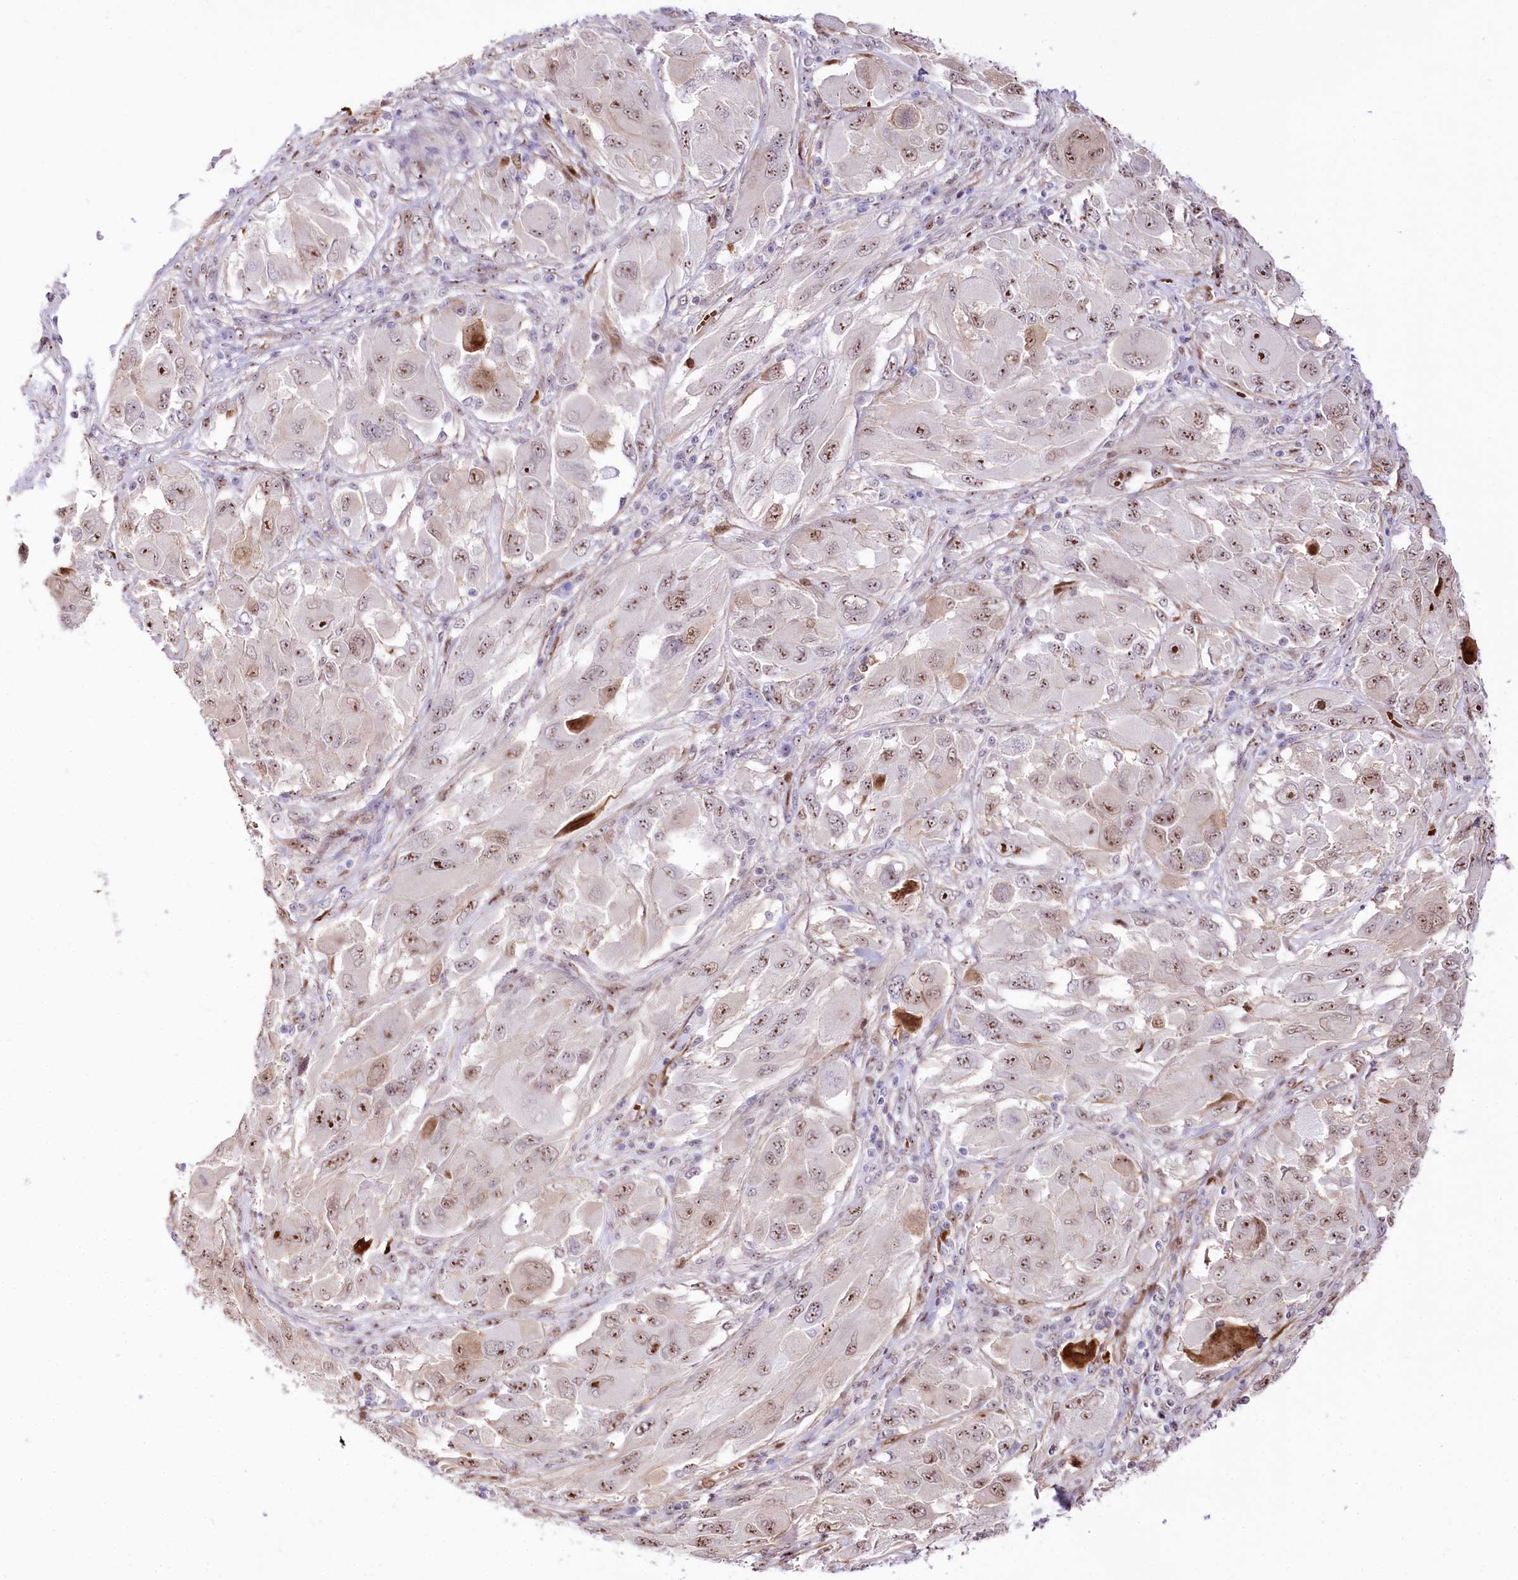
{"staining": {"intensity": "moderate", "quantity": ">75%", "location": "nuclear"}, "tissue": "melanoma", "cell_type": "Tumor cells", "image_type": "cancer", "snomed": [{"axis": "morphology", "description": "Malignant melanoma, NOS"}, {"axis": "topography", "description": "Skin"}], "caption": "This histopathology image demonstrates malignant melanoma stained with immunohistochemistry (IHC) to label a protein in brown. The nuclear of tumor cells show moderate positivity for the protein. Nuclei are counter-stained blue.", "gene": "PTMS", "patient": {"sex": "female", "age": 91}}